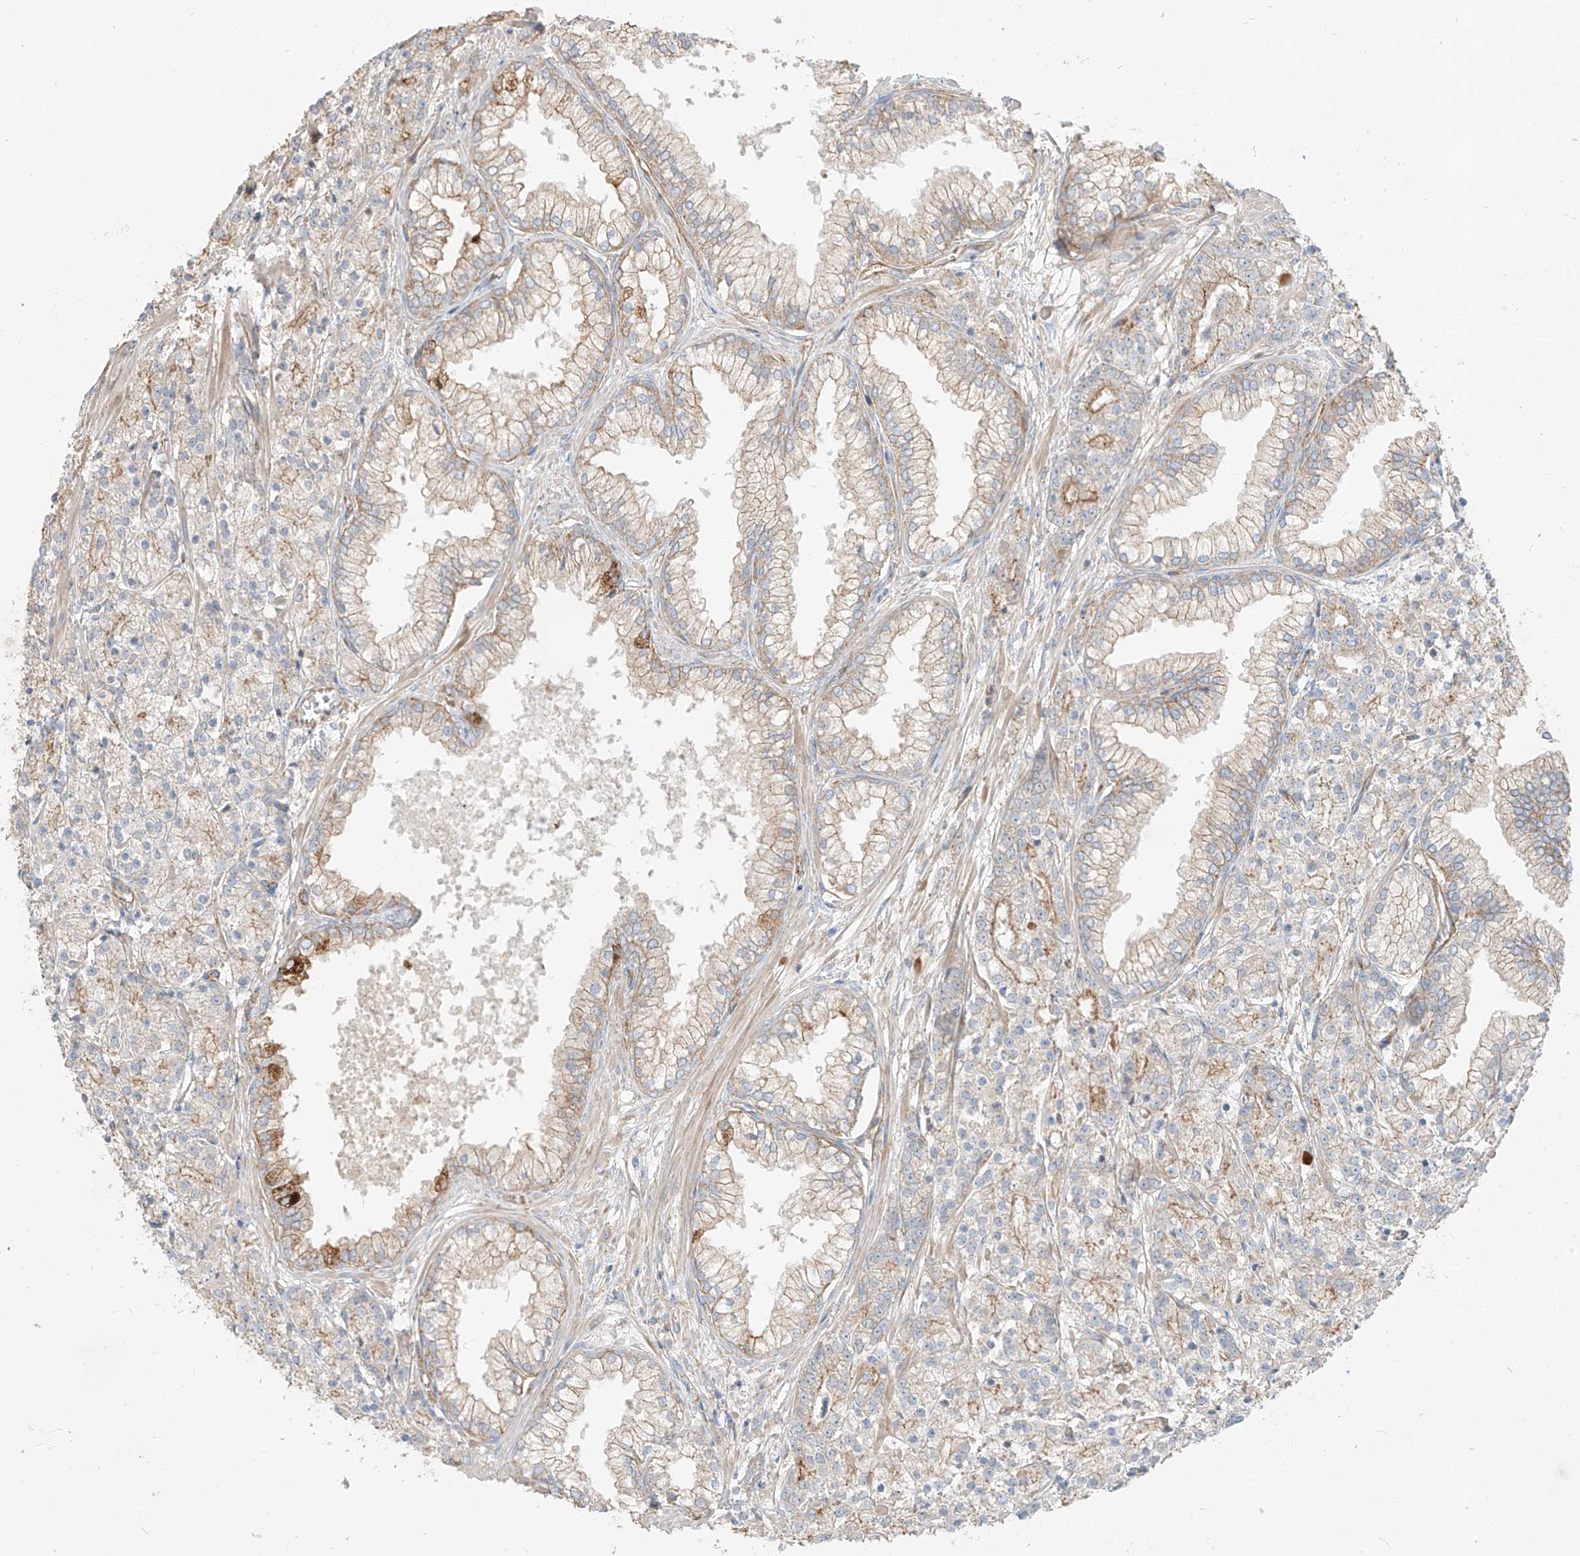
{"staining": {"intensity": "weak", "quantity": "<25%", "location": "cytoplasmic/membranous"}, "tissue": "prostate cancer", "cell_type": "Tumor cells", "image_type": "cancer", "snomed": [{"axis": "morphology", "description": "Adenocarcinoma, High grade"}, {"axis": "topography", "description": "Prostate"}], "caption": "A histopathology image of human prostate cancer (high-grade adenocarcinoma) is negative for staining in tumor cells.", "gene": "EPHX4", "patient": {"sex": "male", "age": 69}}